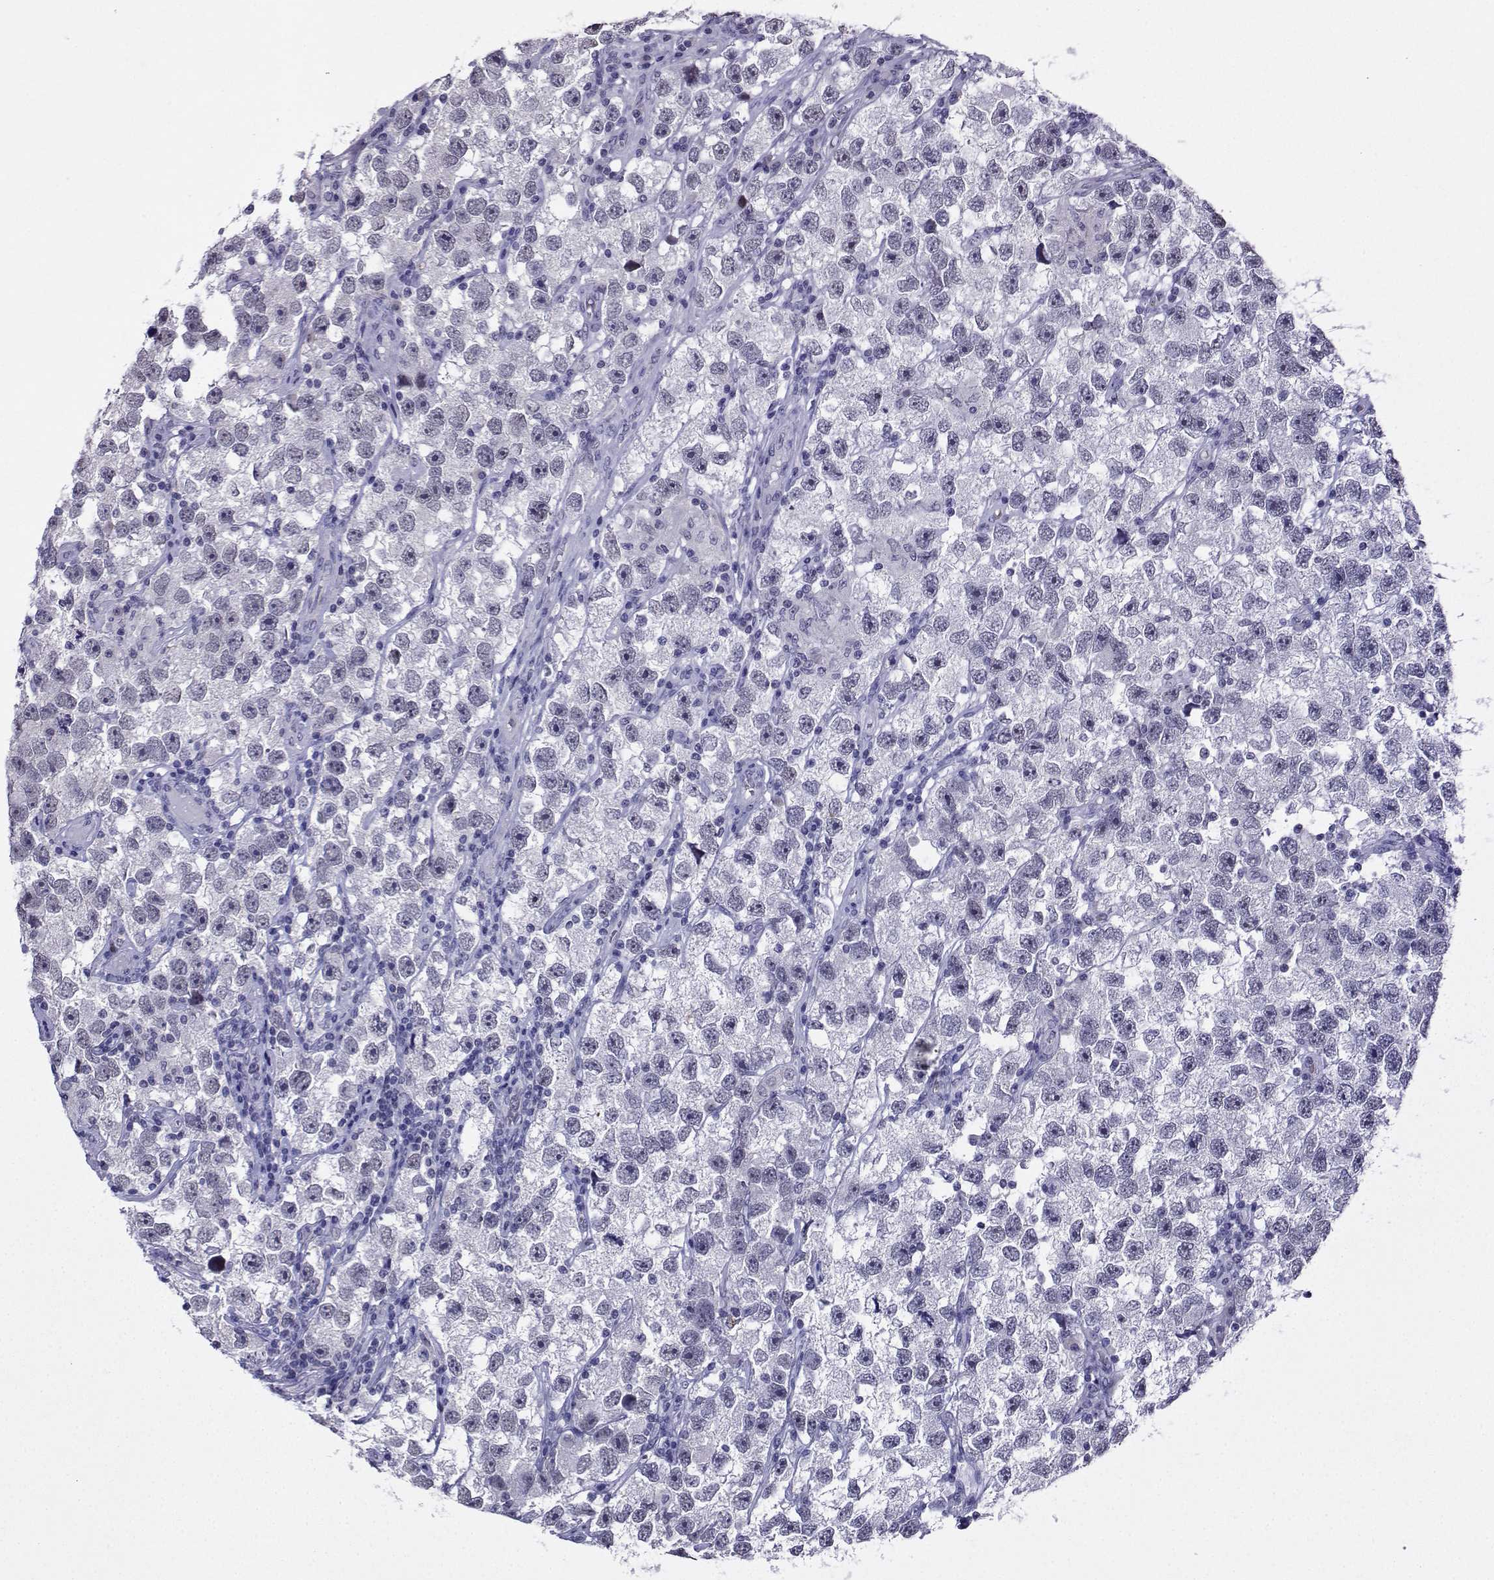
{"staining": {"intensity": "negative", "quantity": "none", "location": "none"}, "tissue": "testis cancer", "cell_type": "Tumor cells", "image_type": "cancer", "snomed": [{"axis": "morphology", "description": "Seminoma, NOS"}, {"axis": "topography", "description": "Testis"}], "caption": "The immunohistochemistry micrograph has no significant positivity in tumor cells of testis seminoma tissue. Brightfield microscopy of IHC stained with DAB (brown) and hematoxylin (blue), captured at high magnification.", "gene": "LRFN2", "patient": {"sex": "male", "age": 26}}